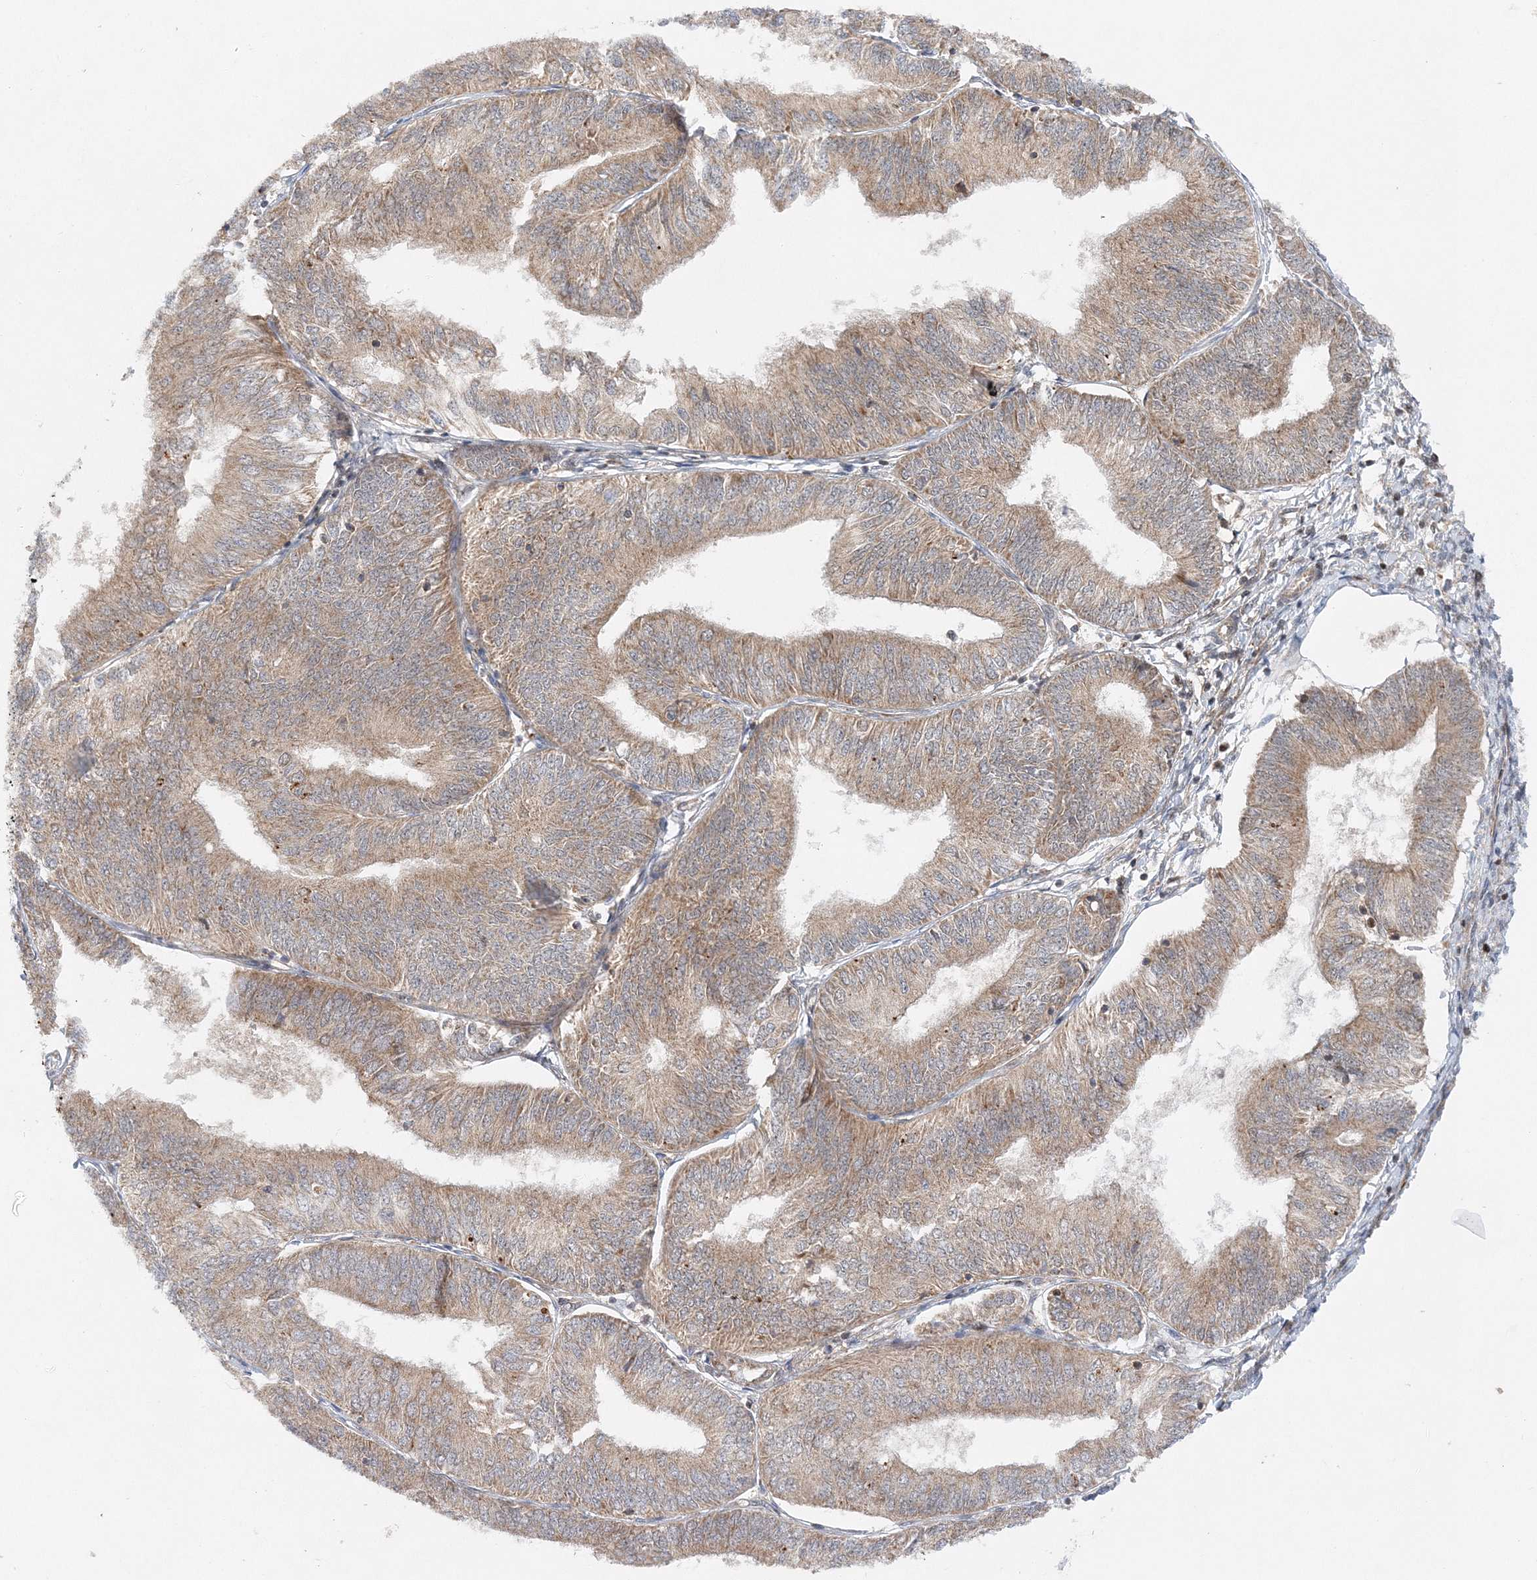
{"staining": {"intensity": "weak", "quantity": ">75%", "location": "cytoplasmic/membranous"}, "tissue": "endometrial cancer", "cell_type": "Tumor cells", "image_type": "cancer", "snomed": [{"axis": "morphology", "description": "Adenocarcinoma, NOS"}, {"axis": "topography", "description": "Endometrium"}], "caption": "Immunohistochemical staining of endometrial adenocarcinoma displays low levels of weak cytoplasmic/membranous protein positivity in about >75% of tumor cells. Ihc stains the protein in brown and the nuclei are stained blue.", "gene": "RAB11FIP2", "patient": {"sex": "female", "age": 58}}